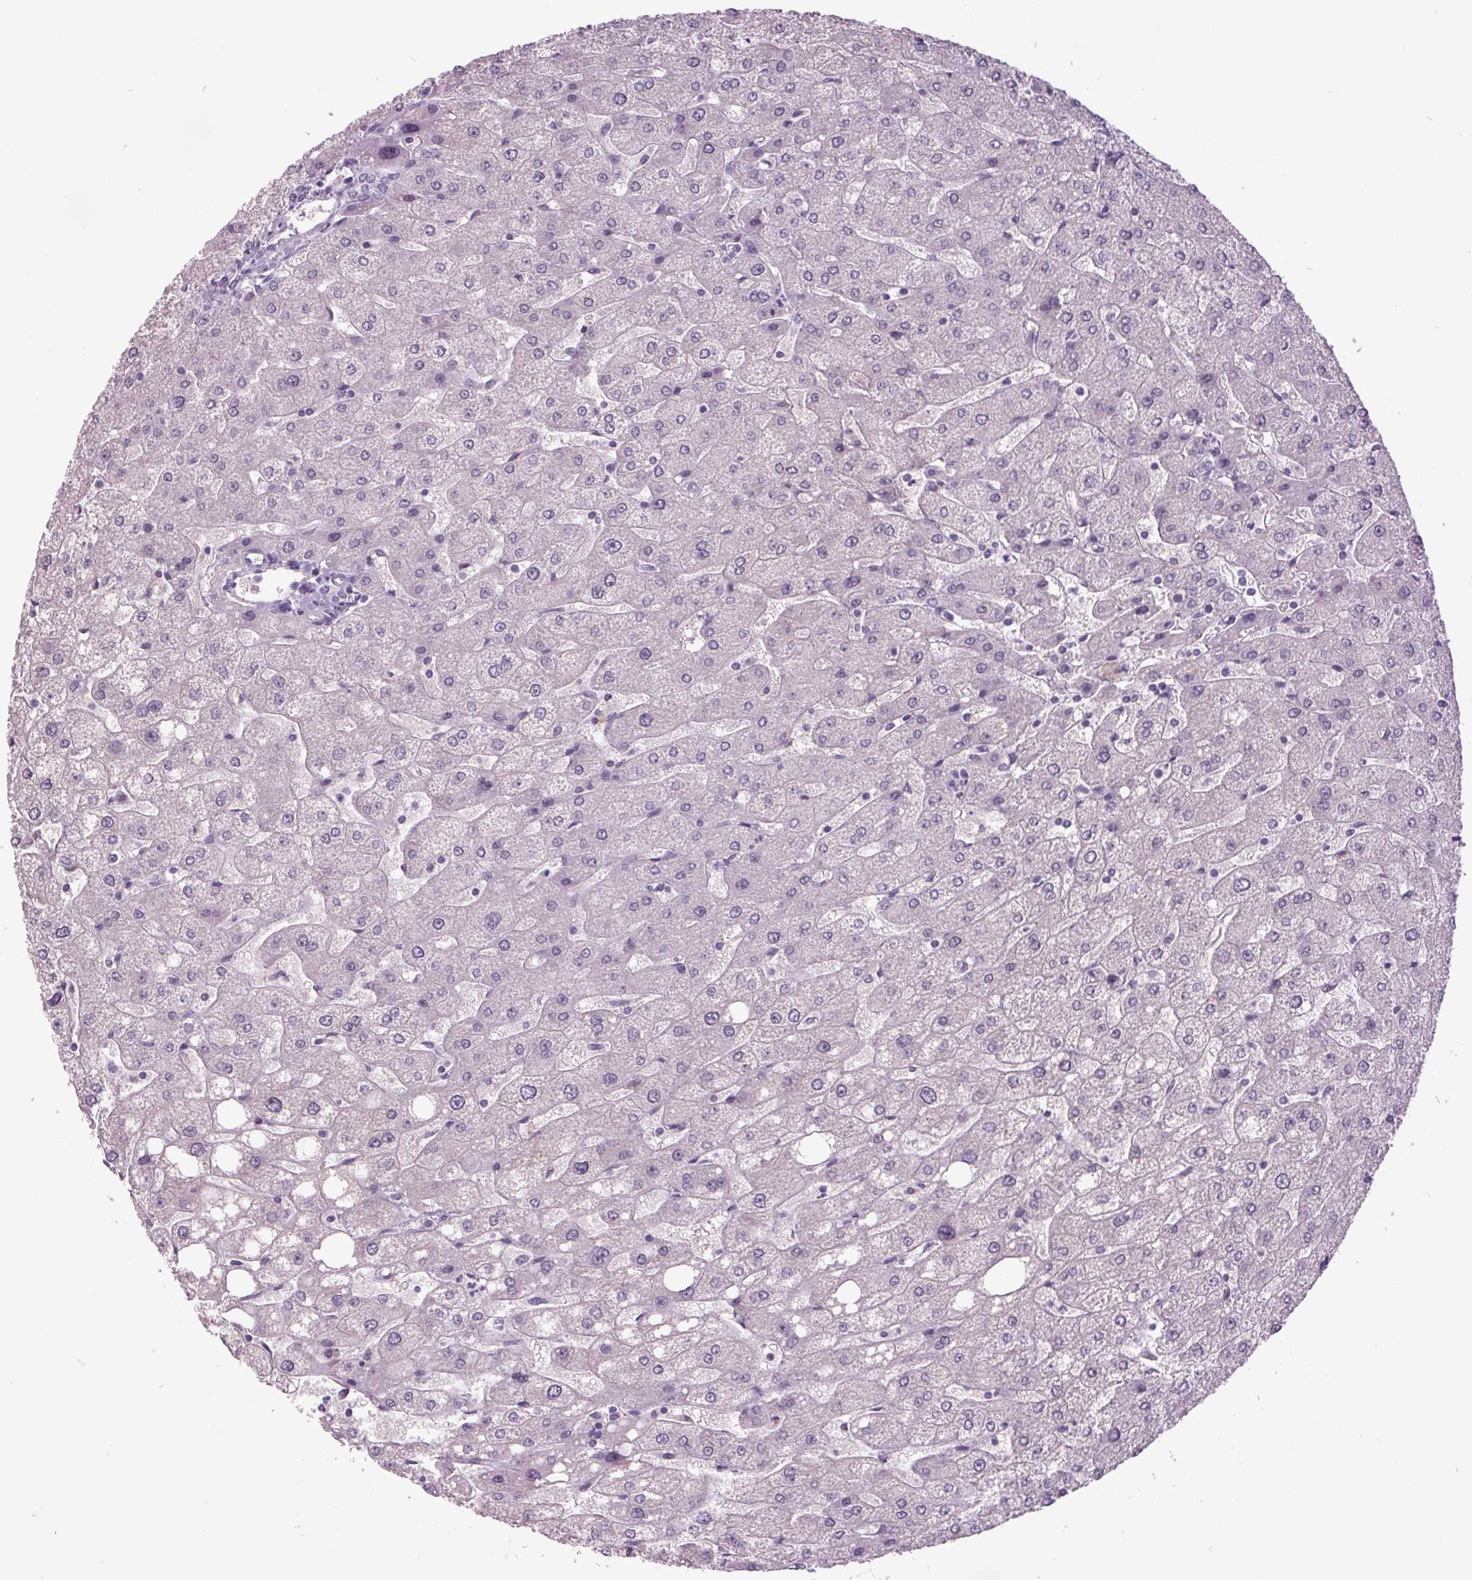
{"staining": {"intensity": "negative", "quantity": "none", "location": "none"}, "tissue": "liver", "cell_type": "Cholangiocytes", "image_type": "normal", "snomed": [{"axis": "morphology", "description": "Normal tissue, NOS"}, {"axis": "topography", "description": "Liver"}], "caption": "High magnification brightfield microscopy of unremarkable liver stained with DAB (3,3'-diaminobenzidine) (brown) and counterstained with hematoxylin (blue): cholangiocytes show no significant staining.", "gene": "C2orf16", "patient": {"sex": "male", "age": 67}}